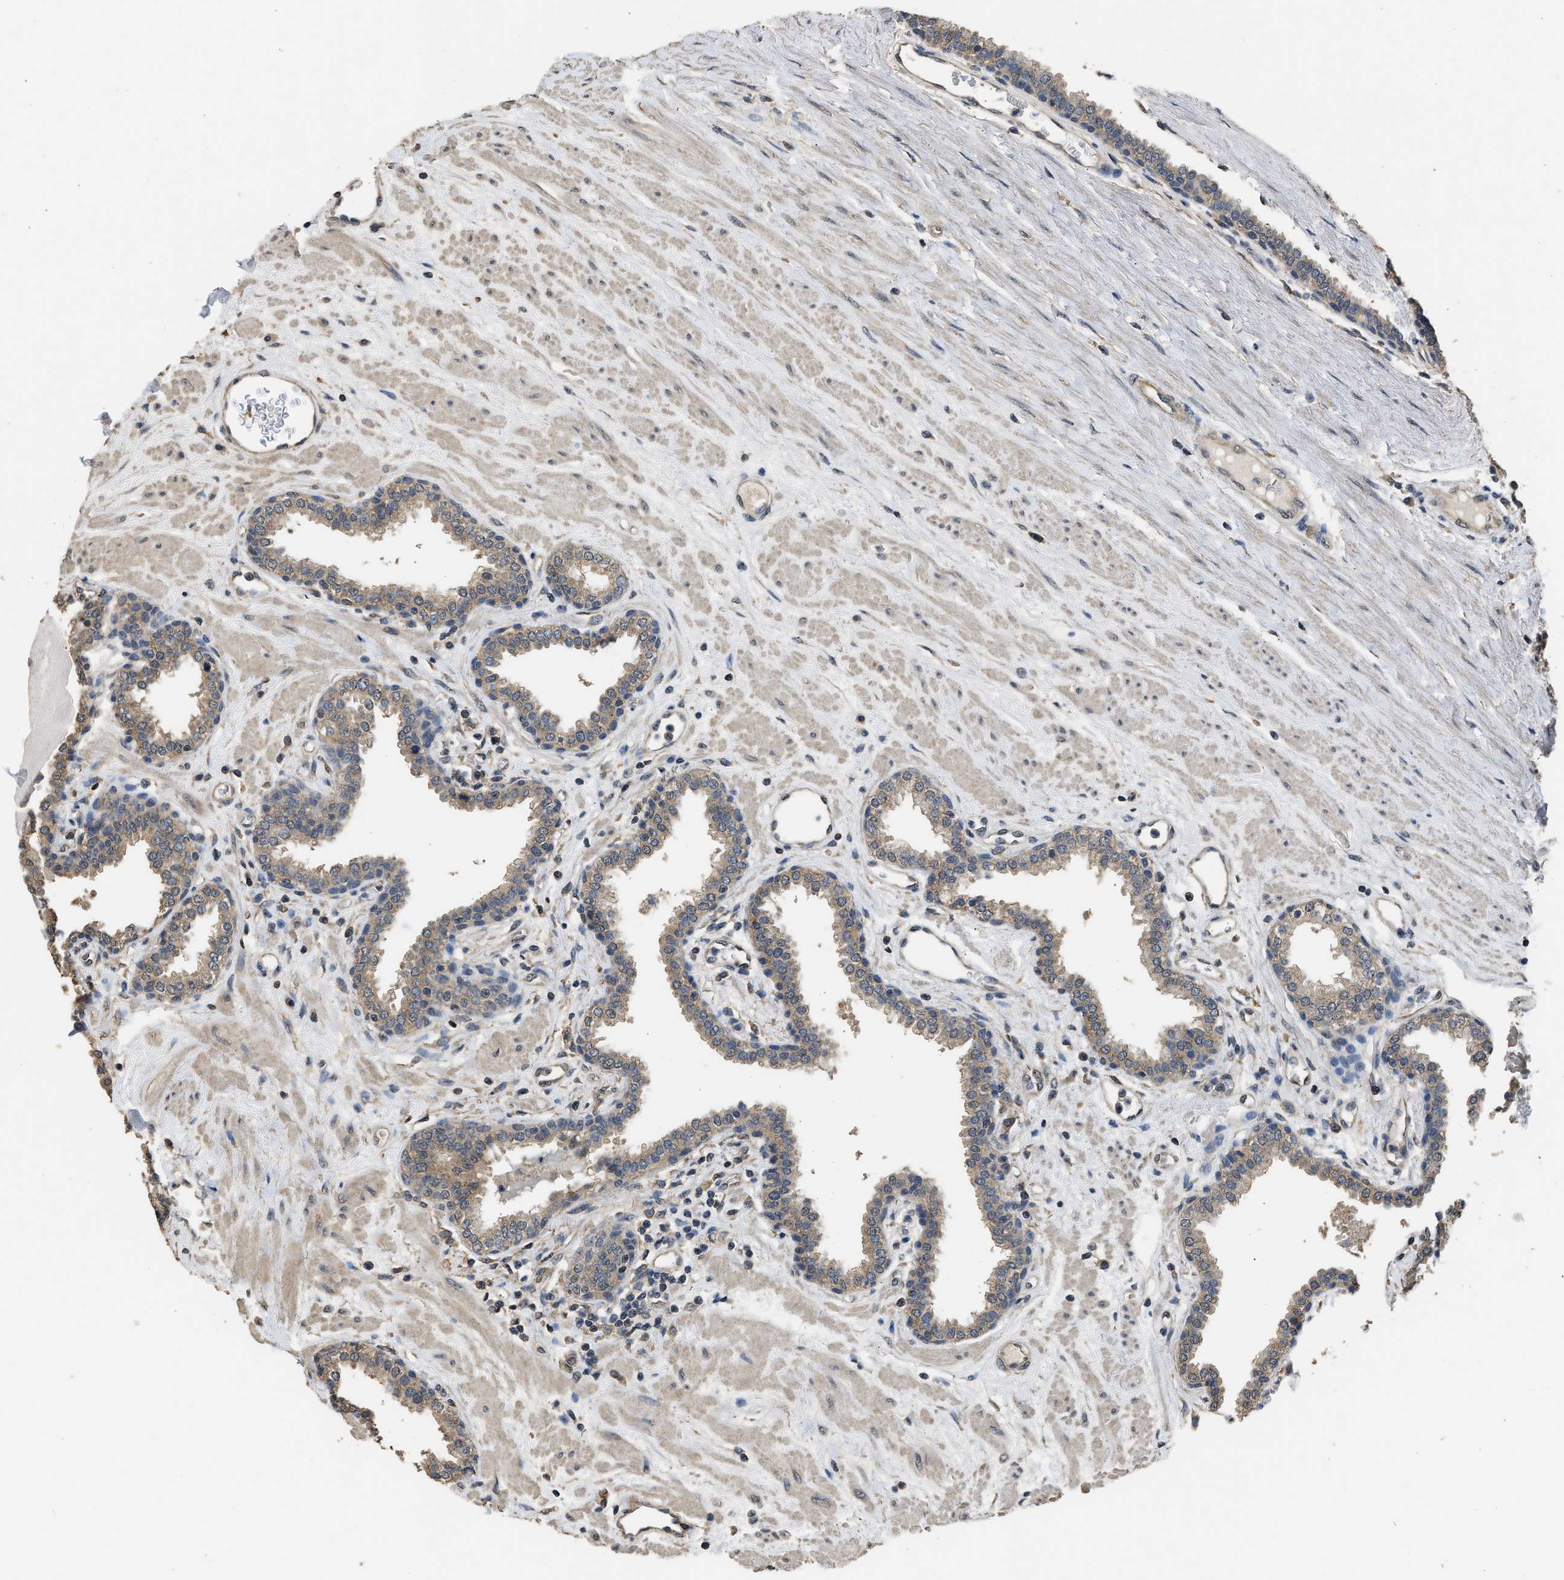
{"staining": {"intensity": "moderate", "quantity": ">75%", "location": "cytoplasmic/membranous"}, "tissue": "prostate", "cell_type": "Glandular cells", "image_type": "normal", "snomed": [{"axis": "morphology", "description": "Normal tissue, NOS"}, {"axis": "topography", "description": "Prostate"}], "caption": "Immunohistochemistry (IHC) micrograph of benign prostate: prostate stained using IHC reveals medium levels of moderate protein expression localized specifically in the cytoplasmic/membranous of glandular cells, appearing as a cytoplasmic/membranous brown color.", "gene": "SPINT2", "patient": {"sex": "male", "age": 51}}